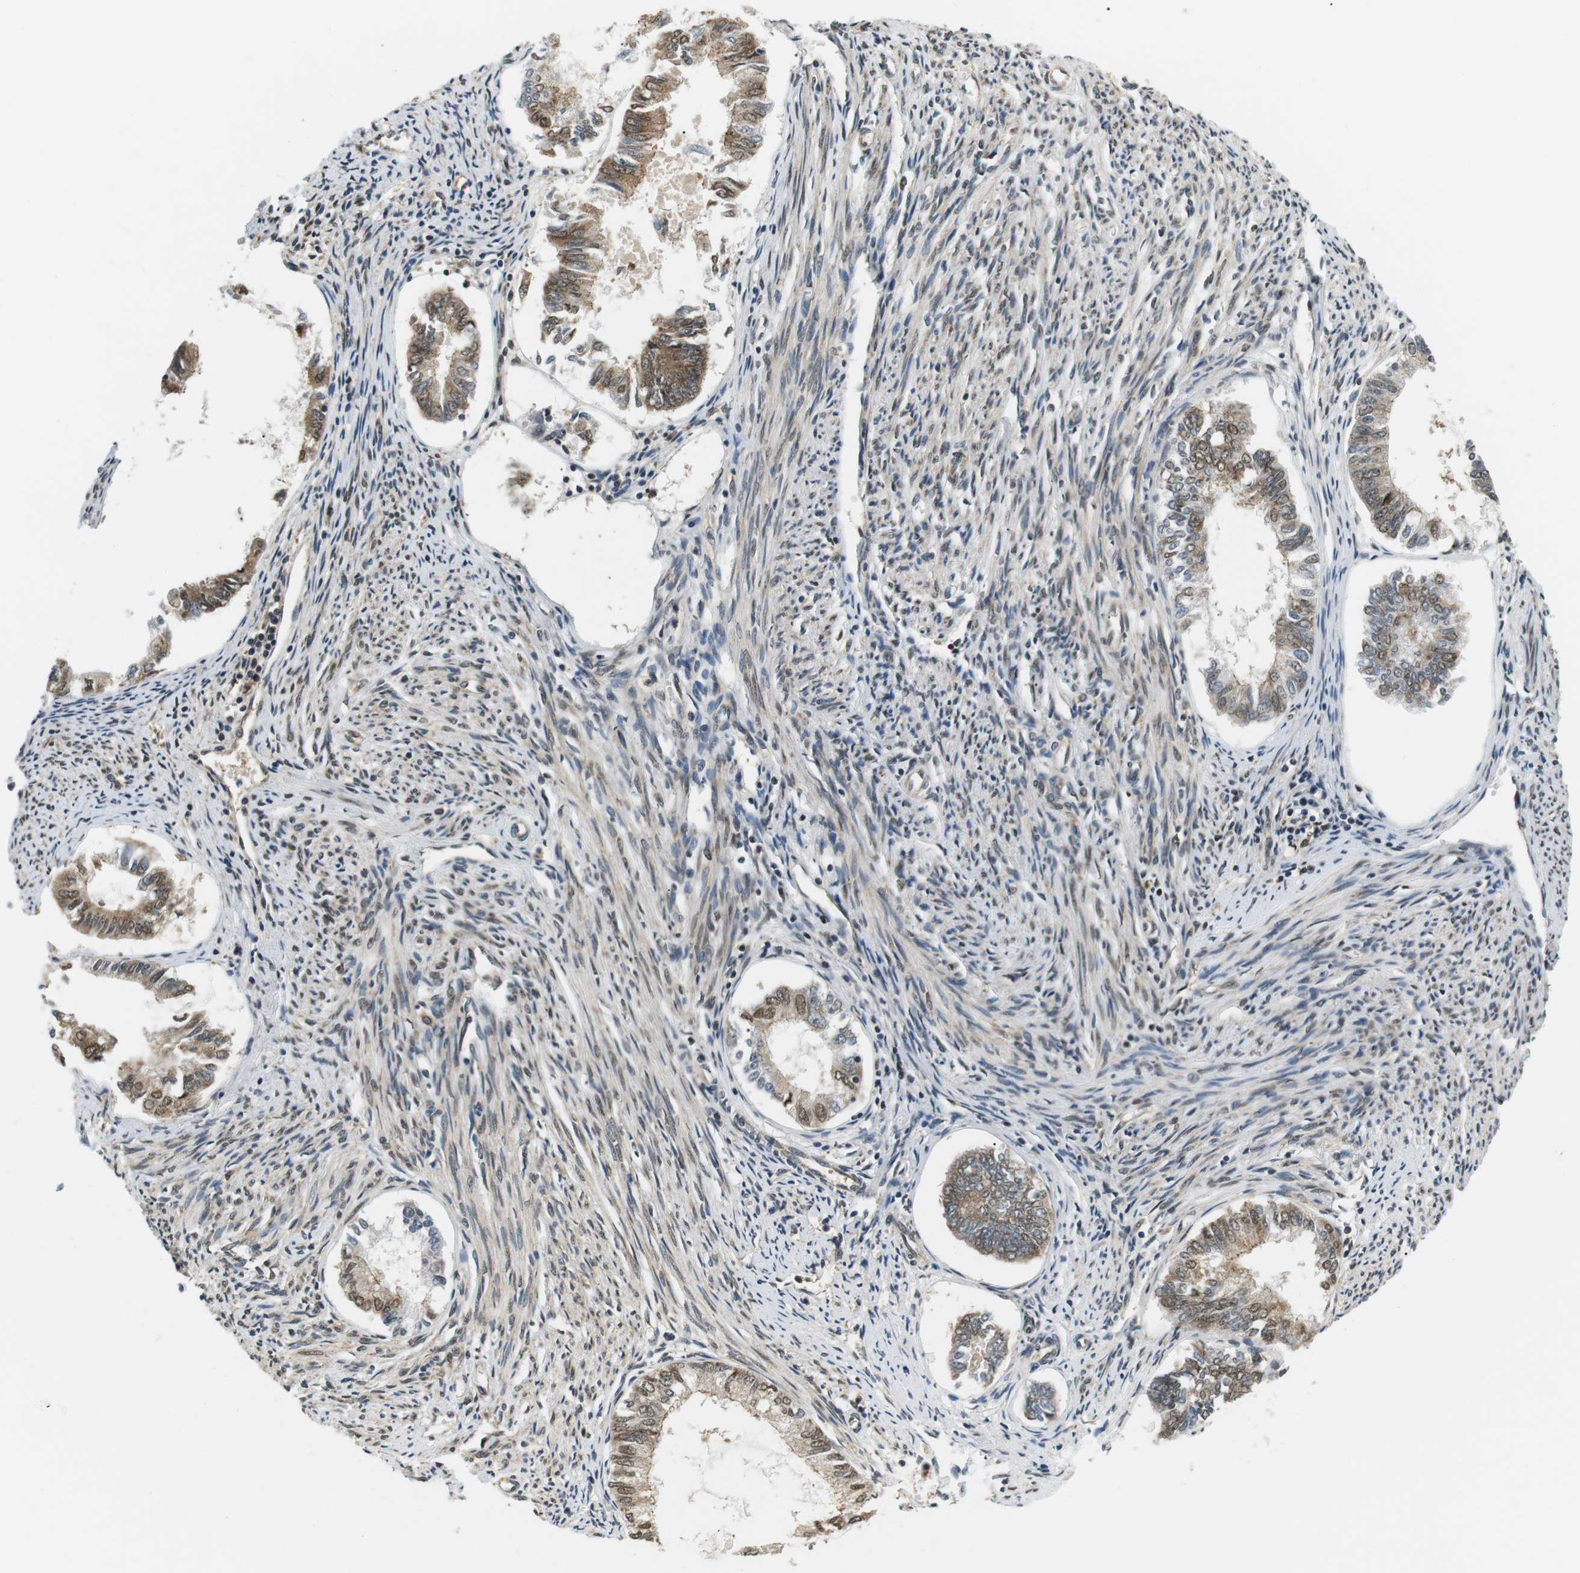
{"staining": {"intensity": "moderate", "quantity": ">75%", "location": "cytoplasmic/membranous,nuclear"}, "tissue": "endometrial cancer", "cell_type": "Tumor cells", "image_type": "cancer", "snomed": [{"axis": "morphology", "description": "Adenocarcinoma, NOS"}, {"axis": "topography", "description": "Endometrium"}], "caption": "Moderate cytoplasmic/membranous and nuclear protein staining is appreciated in about >75% of tumor cells in endometrial cancer. (Stains: DAB (3,3'-diaminobenzidine) in brown, nuclei in blue, Microscopy: brightfield microscopy at high magnification).", "gene": "CSNK2B", "patient": {"sex": "female", "age": 86}}